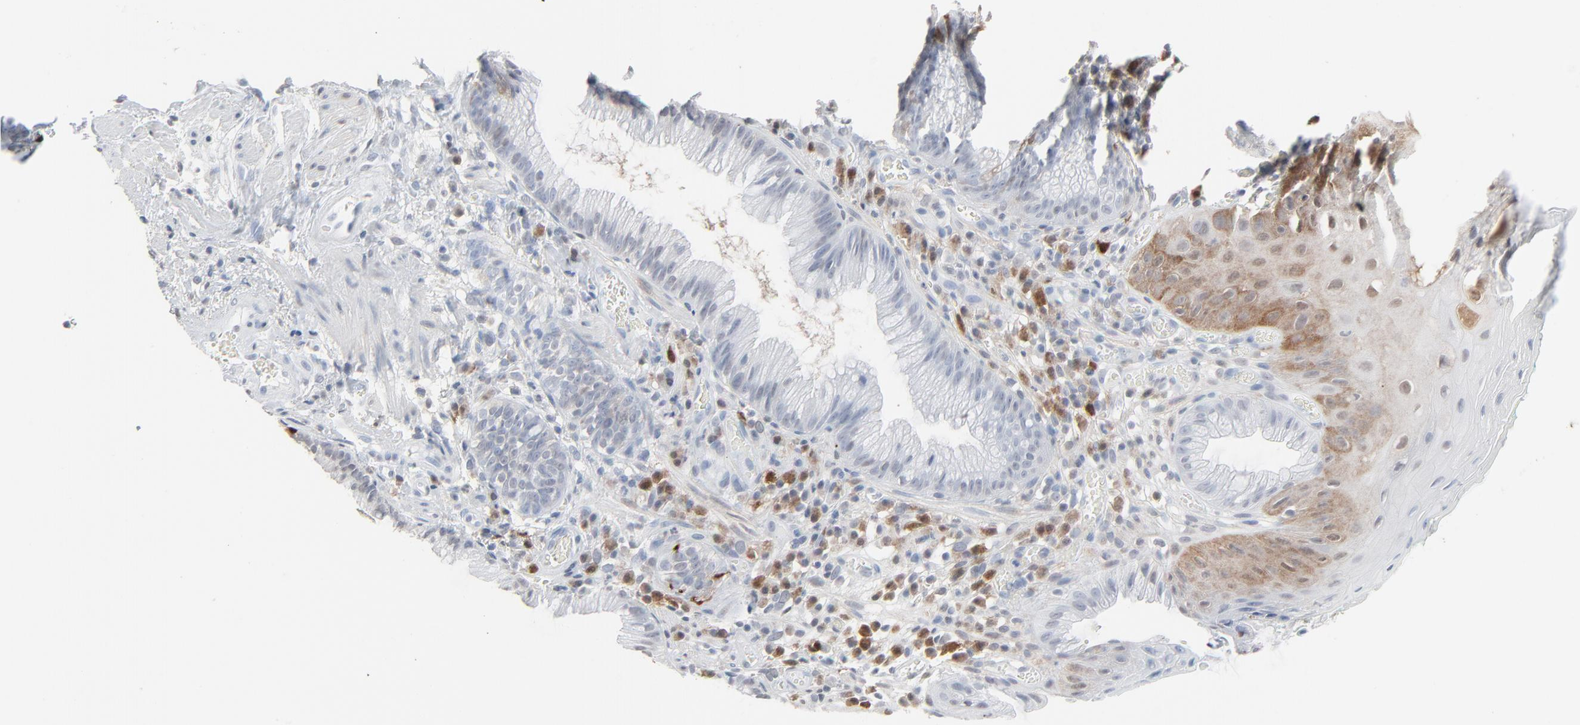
{"staining": {"intensity": "moderate", "quantity": "25%-75%", "location": "cytoplasmic/membranous,nuclear"}, "tissue": "skin", "cell_type": "Epidermal cells", "image_type": "normal", "snomed": [{"axis": "morphology", "description": "Normal tissue, NOS"}, {"axis": "morphology", "description": "Hemorrhoids"}, {"axis": "morphology", "description": "Inflammation, NOS"}, {"axis": "topography", "description": "Anal"}], "caption": "Immunohistochemical staining of normal human skin shows moderate cytoplasmic/membranous,nuclear protein staining in about 25%-75% of epidermal cells. (DAB IHC with brightfield microscopy, high magnification).", "gene": "PHGDH", "patient": {"sex": "male", "age": 60}}